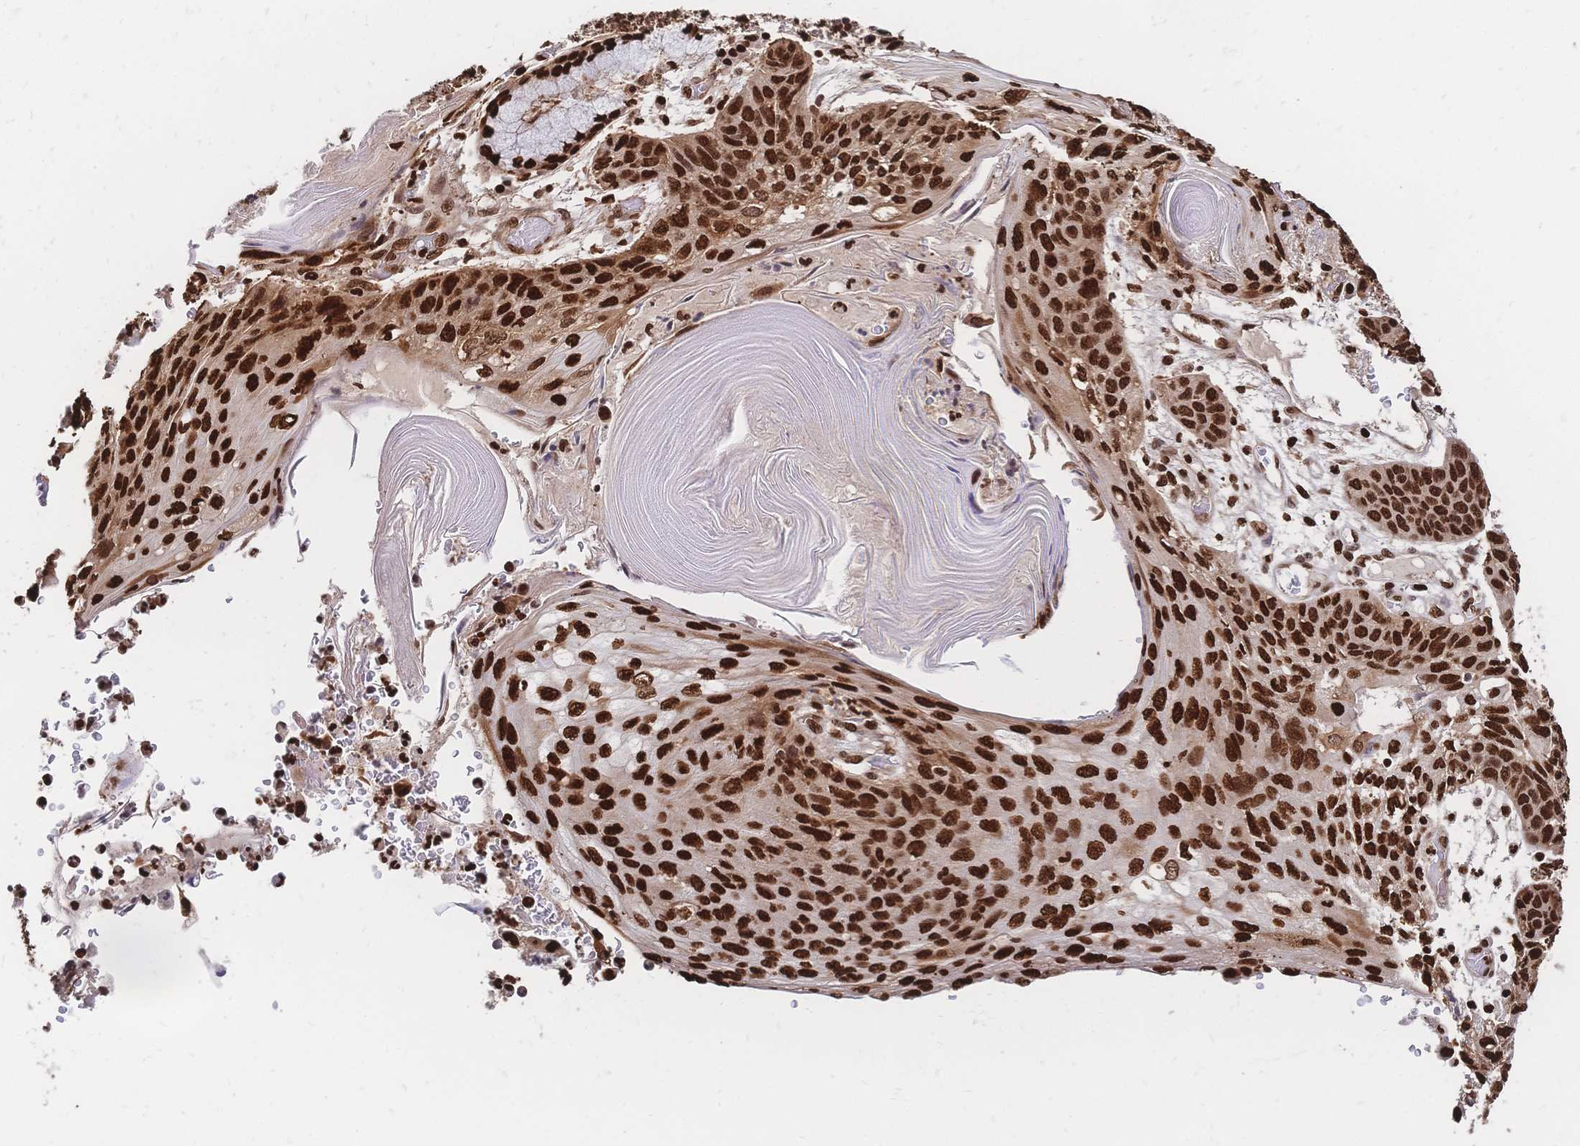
{"staining": {"intensity": "strong", "quantity": ">75%", "location": "nuclear"}, "tissue": "lung cancer", "cell_type": "Tumor cells", "image_type": "cancer", "snomed": [{"axis": "morphology", "description": "Squamous cell carcinoma, NOS"}, {"axis": "morphology", "description": "Squamous cell carcinoma, metastatic, NOS"}, {"axis": "topography", "description": "Lymph node"}, {"axis": "topography", "description": "Lung"}], "caption": "A brown stain highlights strong nuclear staining of a protein in lung cancer tumor cells. Nuclei are stained in blue.", "gene": "HDGF", "patient": {"sex": "male", "age": 41}}